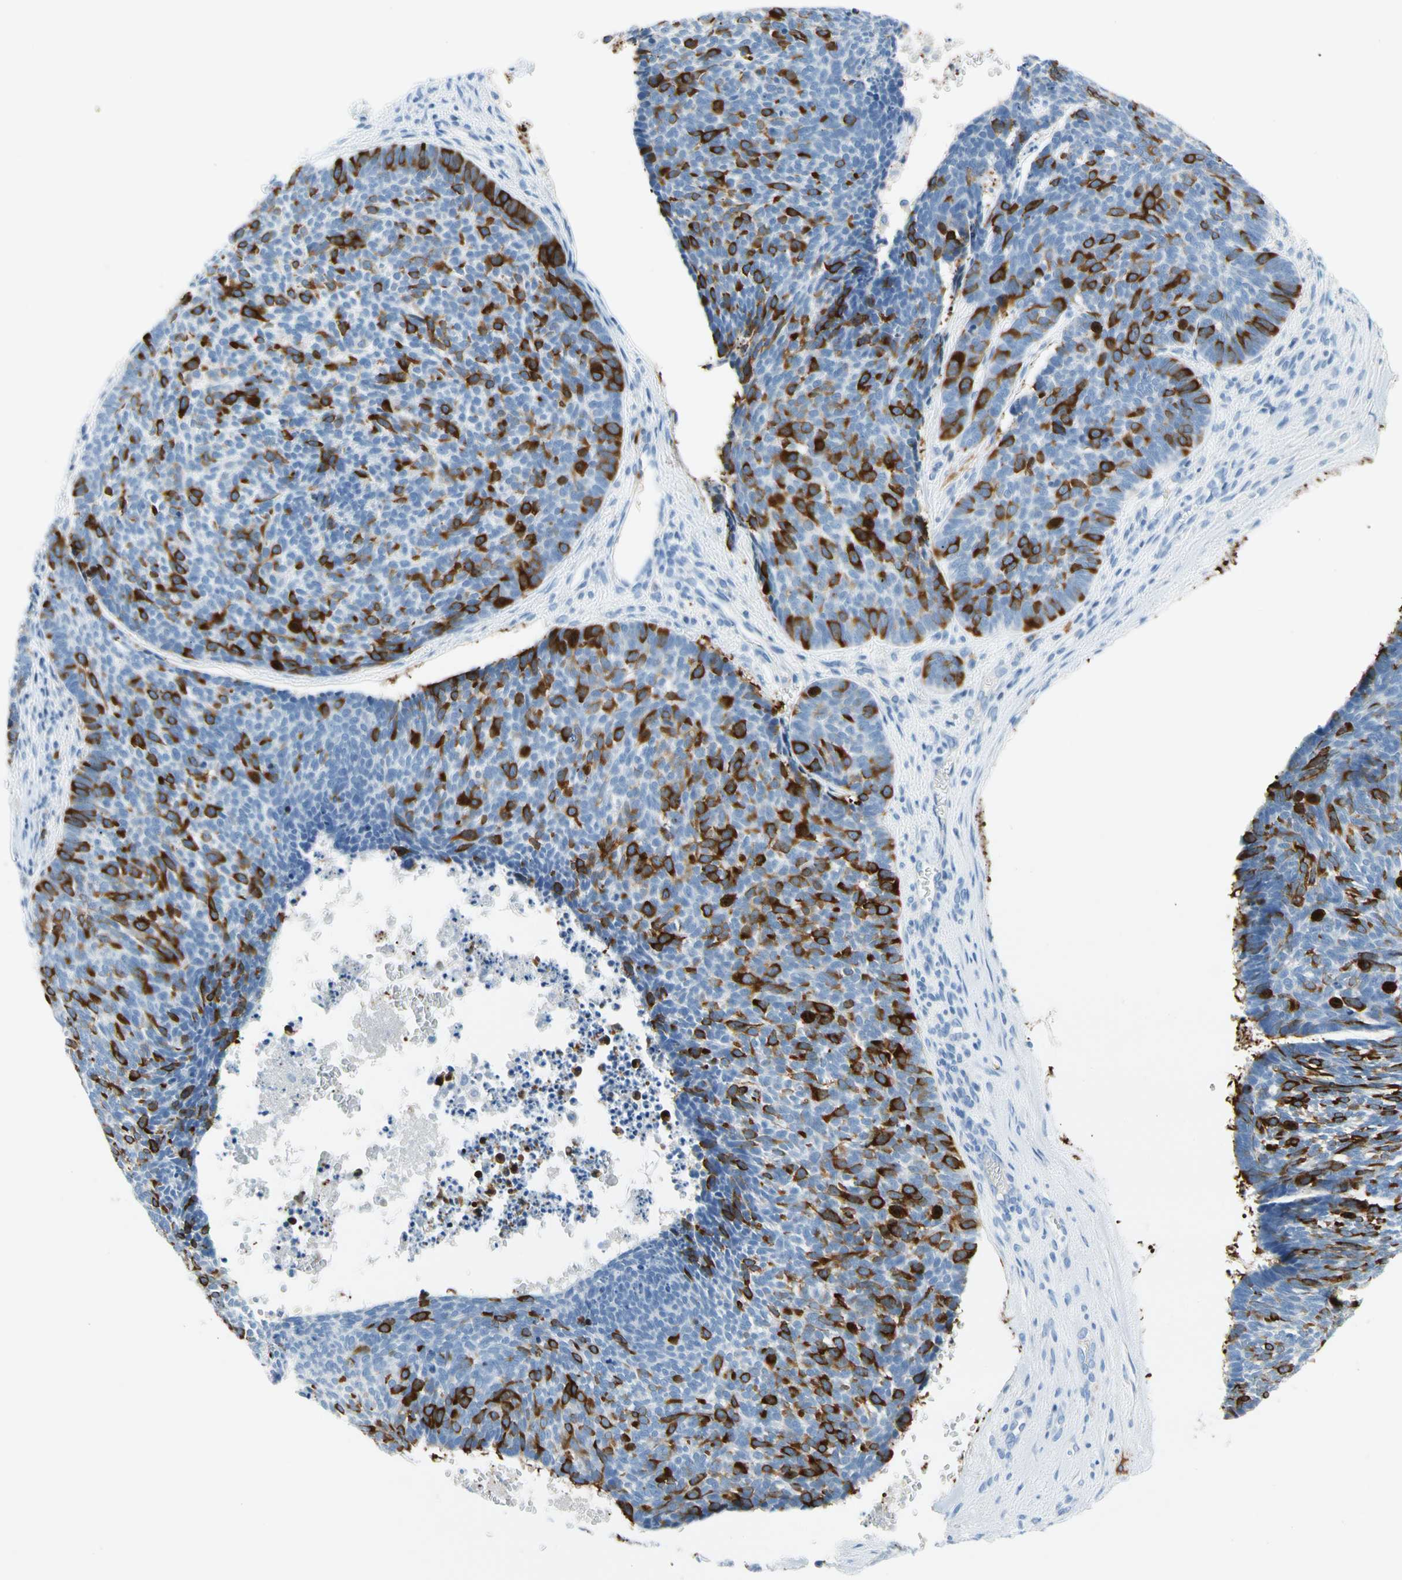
{"staining": {"intensity": "strong", "quantity": "25%-75%", "location": "cytoplasmic/membranous"}, "tissue": "skin cancer", "cell_type": "Tumor cells", "image_type": "cancer", "snomed": [{"axis": "morphology", "description": "Basal cell carcinoma"}, {"axis": "topography", "description": "Skin"}], "caption": "This is an image of immunohistochemistry staining of skin basal cell carcinoma, which shows strong expression in the cytoplasmic/membranous of tumor cells.", "gene": "TACC3", "patient": {"sex": "male", "age": 84}}